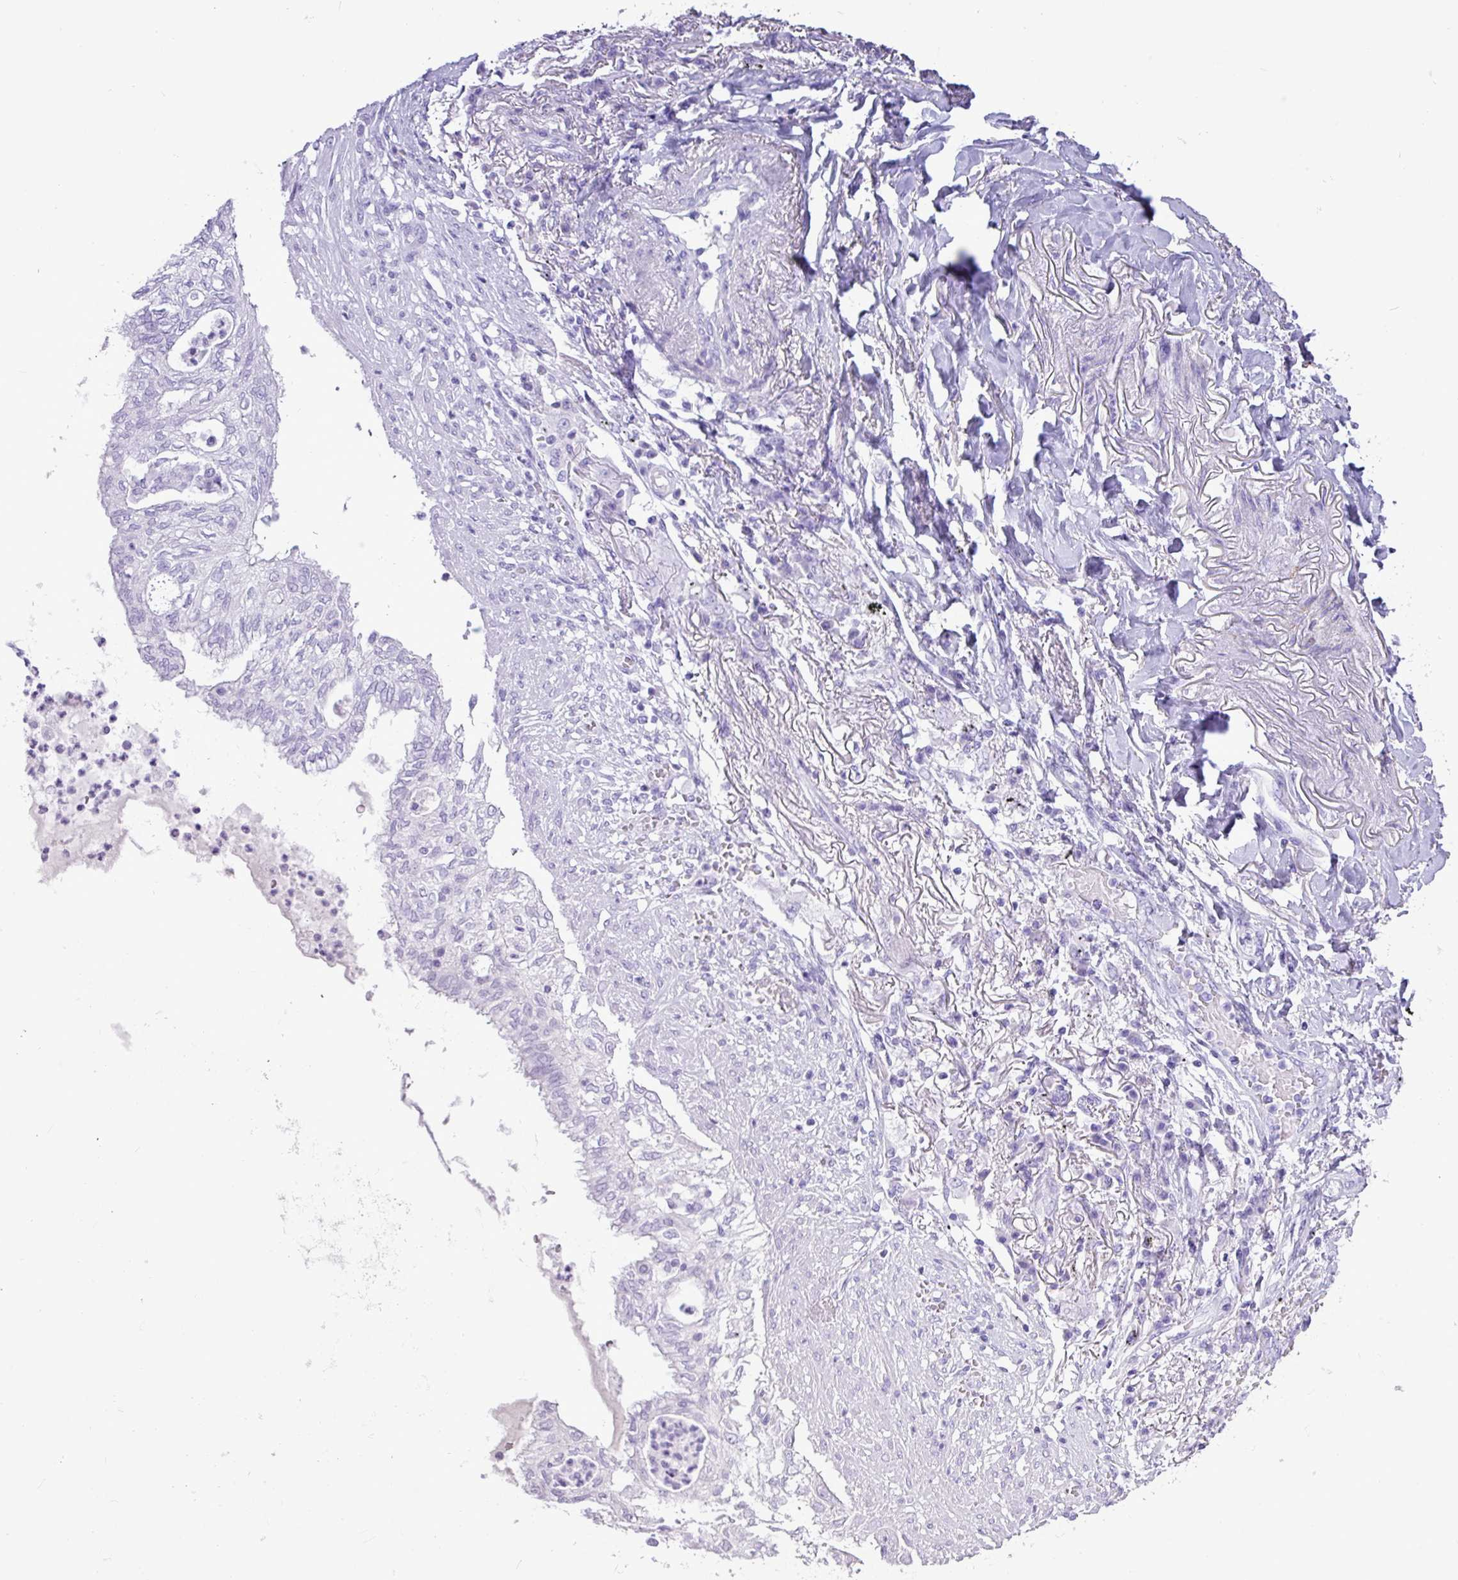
{"staining": {"intensity": "negative", "quantity": "none", "location": "none"}, "tissue": "lung cancer", "cell_type": "Tumor cells", "image_type": "cancer", "snomed": [{"axis": "morphology", "description": "Adenocarcinoma, NOS"}, {"axis": "topography", "description": "Lung"}], "caption": "High power microscopy image of an immunohistochemistry histopathology image of lung cancer (adenocarcinoma), revealing no significant expression in tumor cells. (IHC, brightfield microscopy, high magnification).", "gene": "CKMT2", "patient": {"sex": "female", "age": 70}}